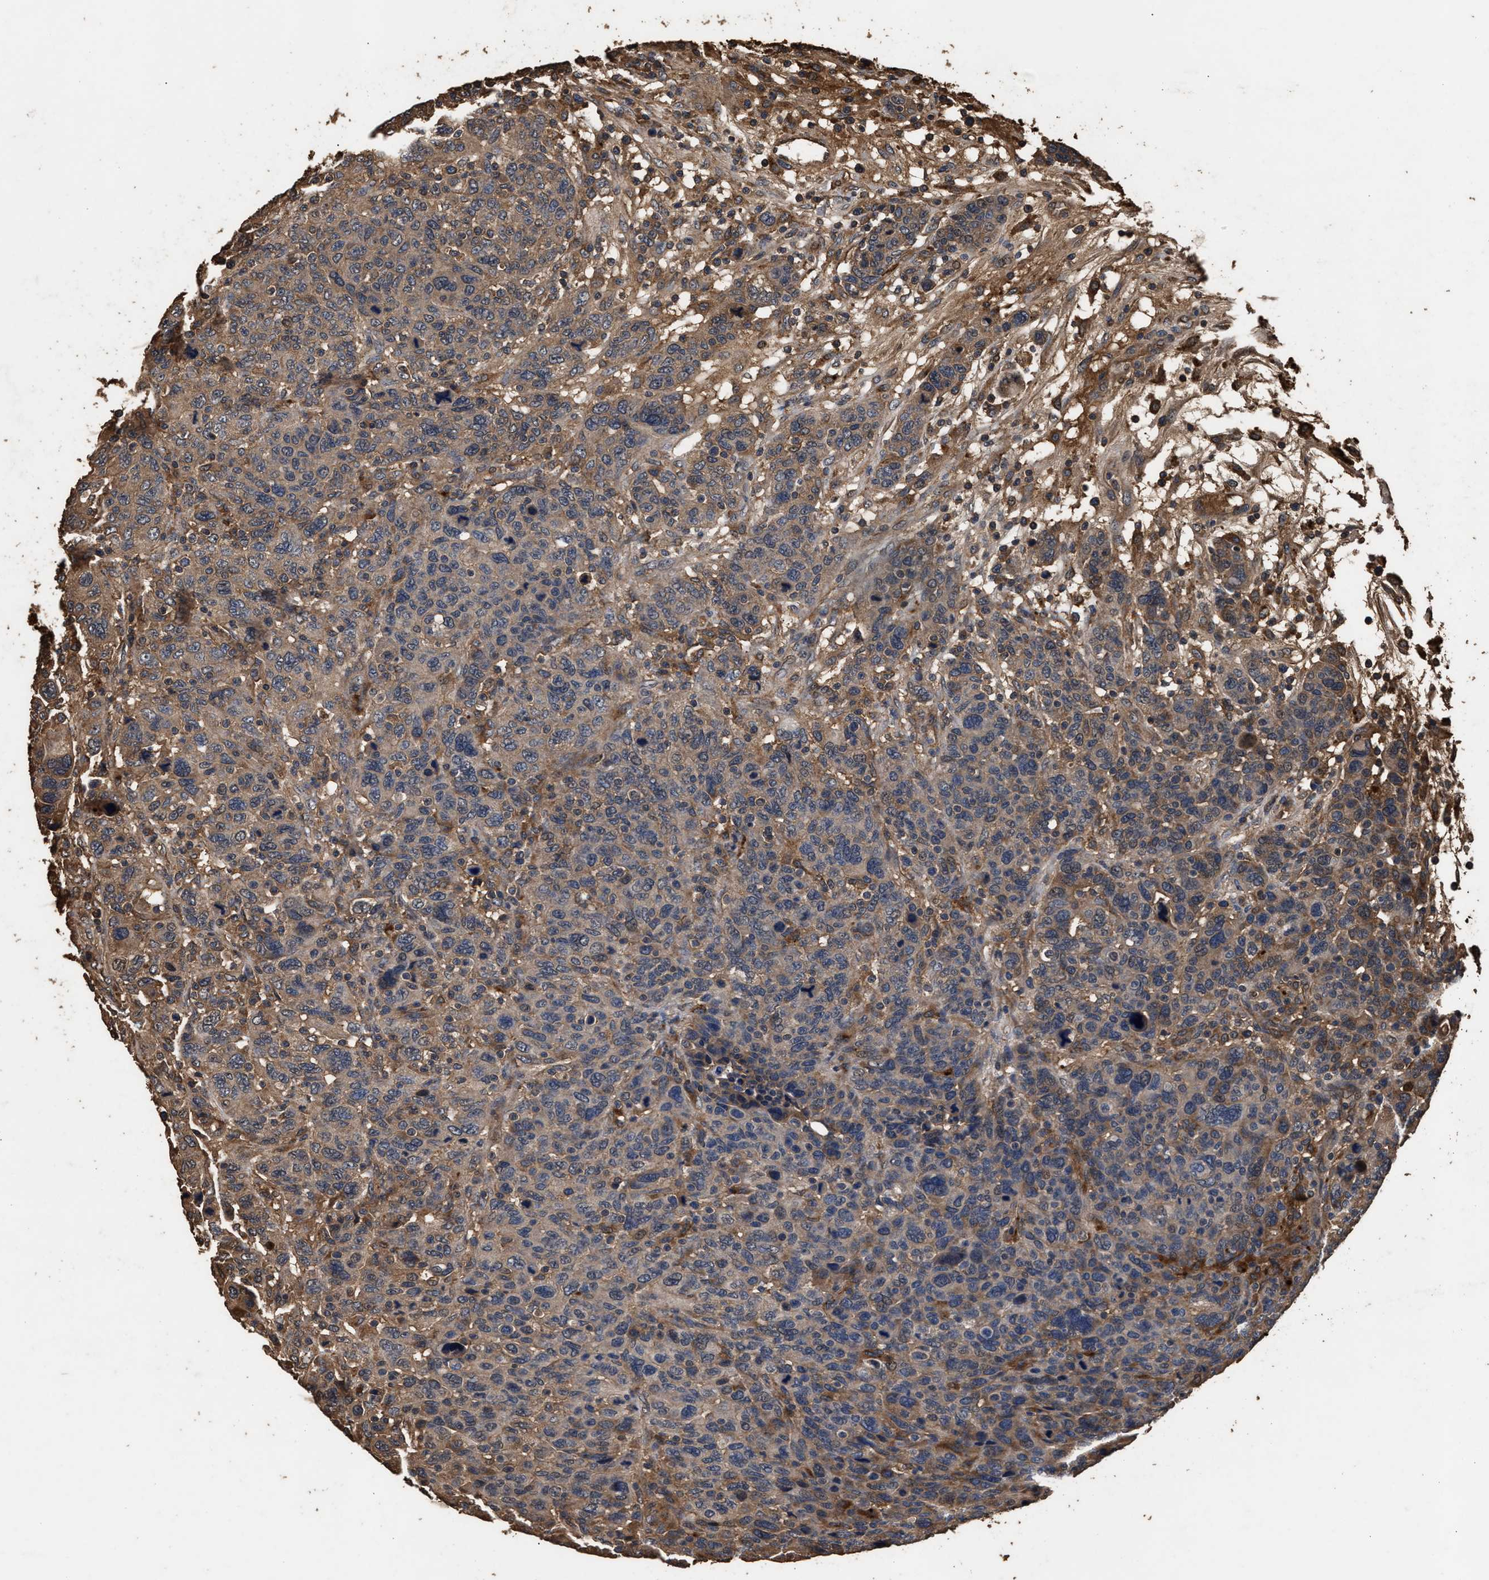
{"staining": {"intensity": "weak", "quantity": "25%-75%", "location": "cytoplasmic/membranous"}, "tissue": "breast cancer", "cell_type": "Tumor cells", "image_type": "cancer", "snomed": [{"axis": "morphology", "description": "Duct carcinoma"}, {"axis": "topography", "description": "Breast"}], "caption": "Infiltrating ductal carcinoma (breast) stained for a protein (brown) displays weak cytoplasmic/membranous positive expression in about 25%-75% of tumor cells.", "gene": "KYAT1", "patient": {"sex": "female", "age": 37}}